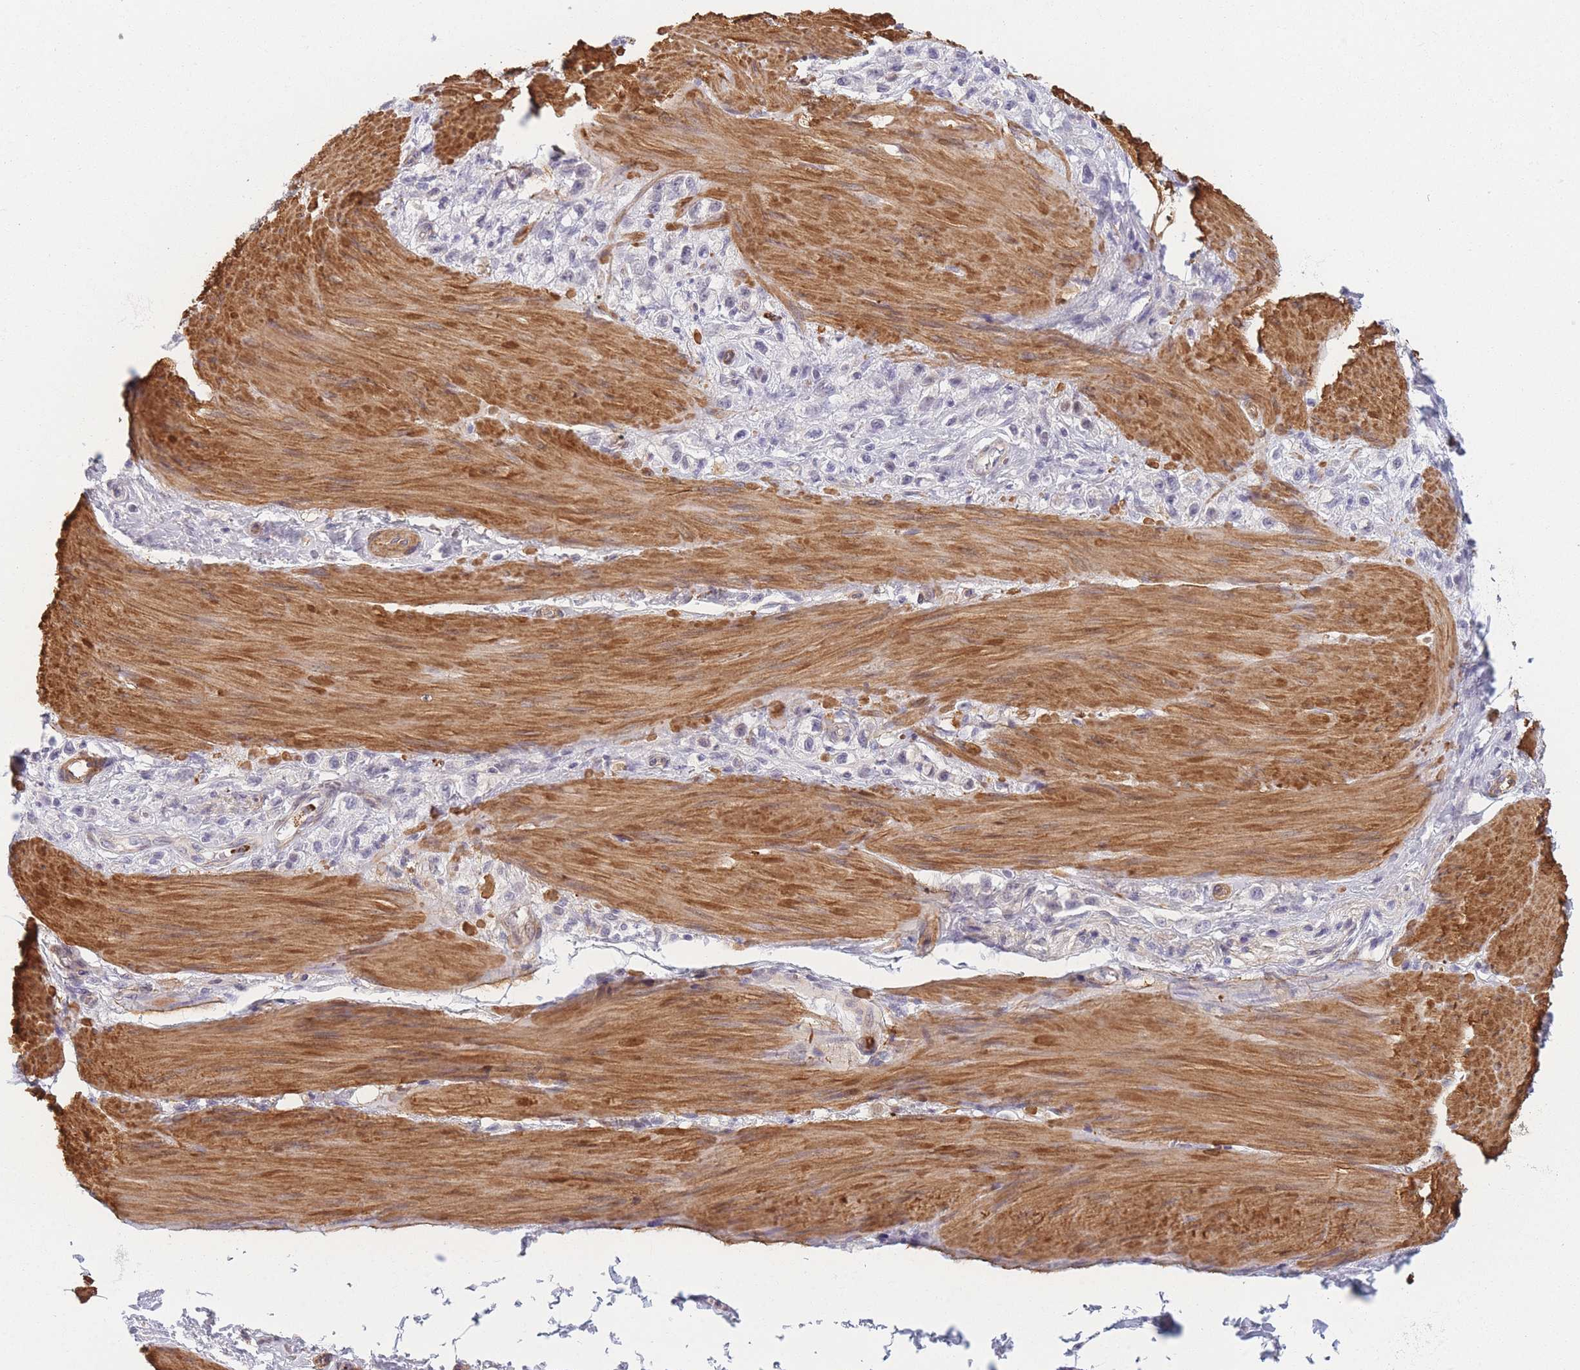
{"staining": {"intensity": "negative", "quantity": "none", "location": "none"}, "tissue": "stomach cancer", "cell_type": "Tumor cells", "image_type": "cancer", "snomed": [{"axis": "morphology", "description": "Adenocarcinoma, NOS"}, {"axis": "topography", "description": "Stomach"}], "caption": "IHC of stomach cancer (adenocarcinoma) demonstrates no staining in tumor cells.", "gene": "SLC7A6", "patient": {"sex": "female", "age": 65}}